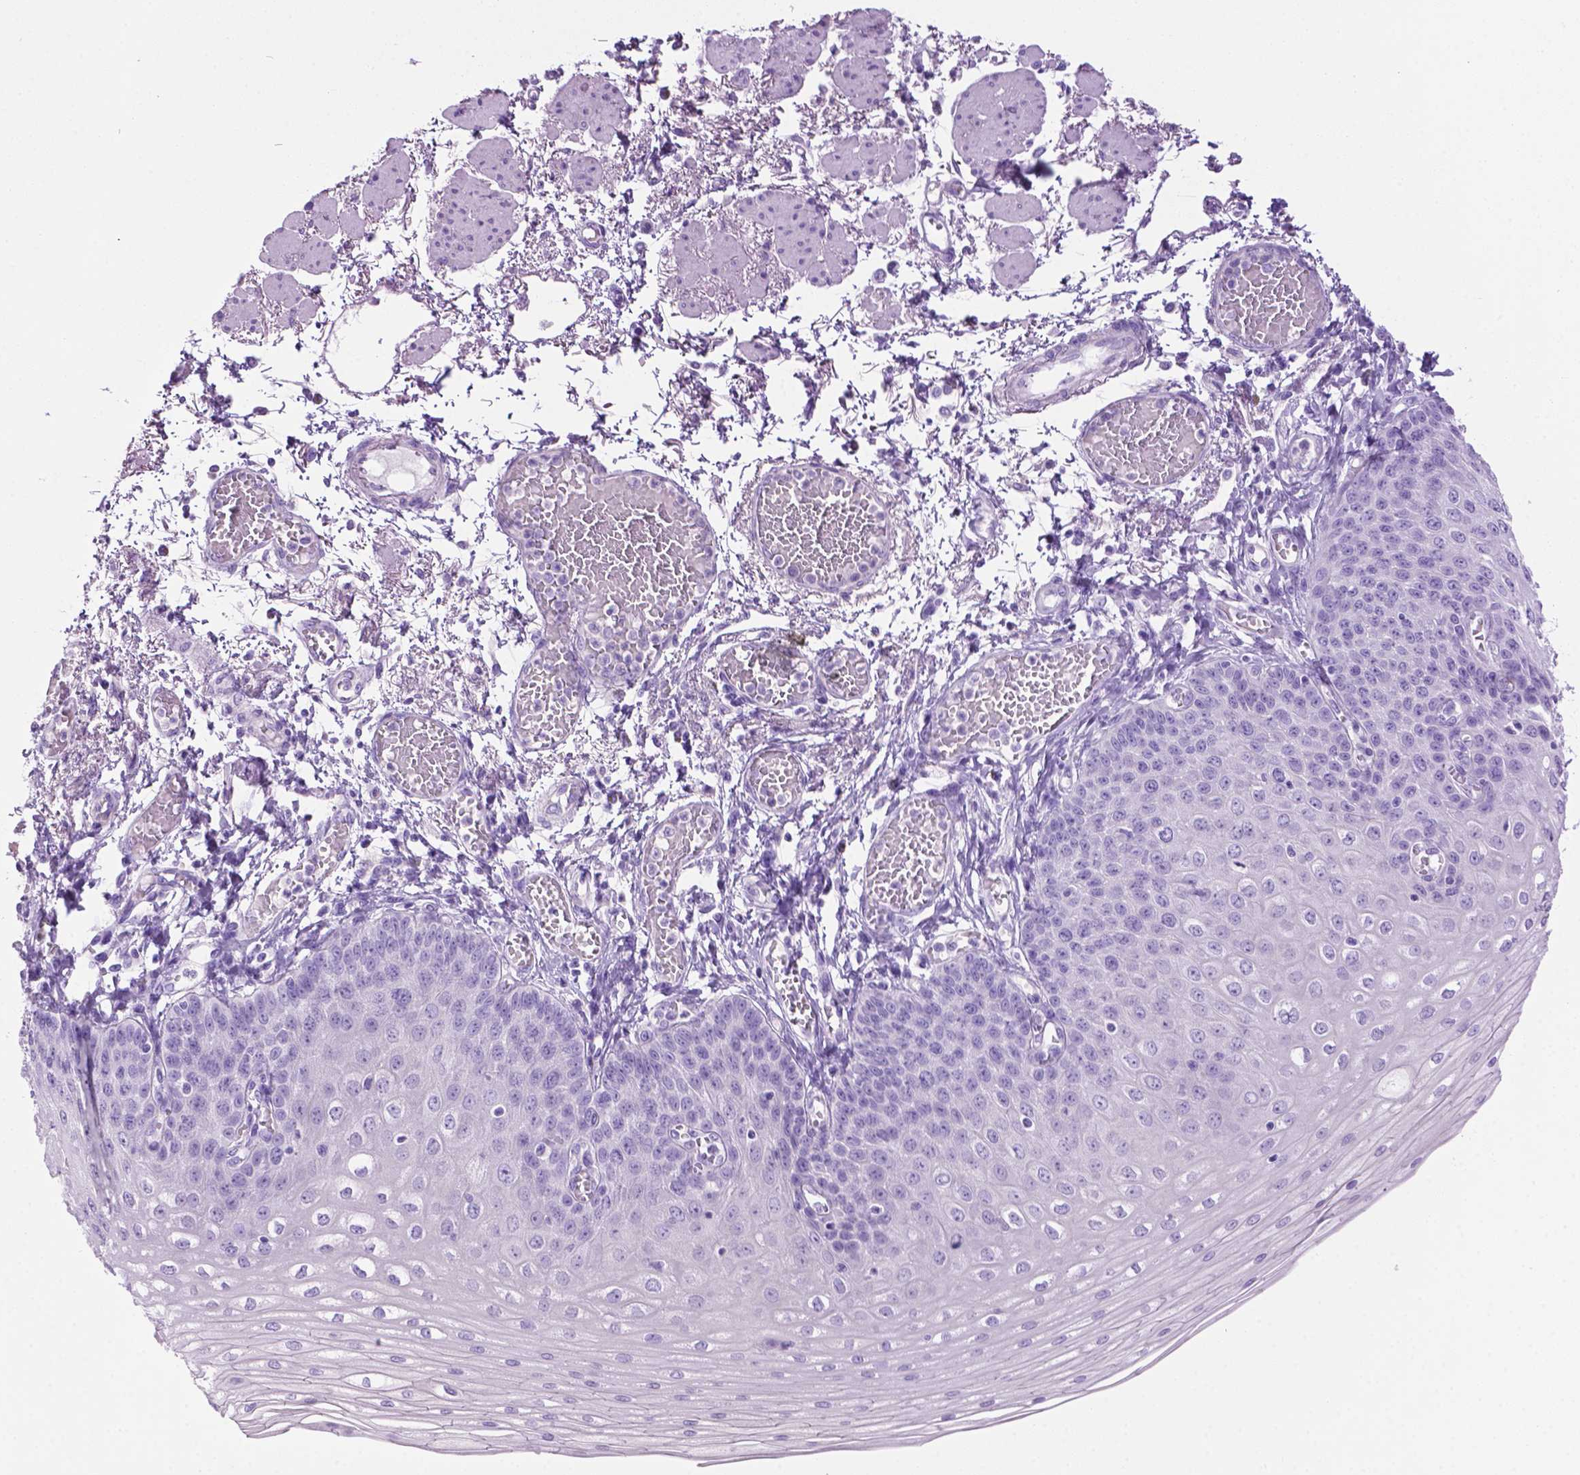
{"staining": {"intensity": "negative", "quantity": "none", "location": "none"}, "tissue": "esophagus", "cell_type": "Squamous epithelial cells", "image_type": "normal", "snomed": [{"axis": "morphology", "description": "Normal tissue, NOS"}, {"axis": "morphology", "description": "Adenocarcinoma, NOS"}, {"axis": "topography", "description": "Esophagus"}], "caption": "Squamous epithelial cells show no significant protein expression in unremarkable esophagus. (DAB immunohistochemistry visualized using brightfield microscopy, high magnification).", "gene": "LELP1", "patient": {"sex": "male", "age": 81}}